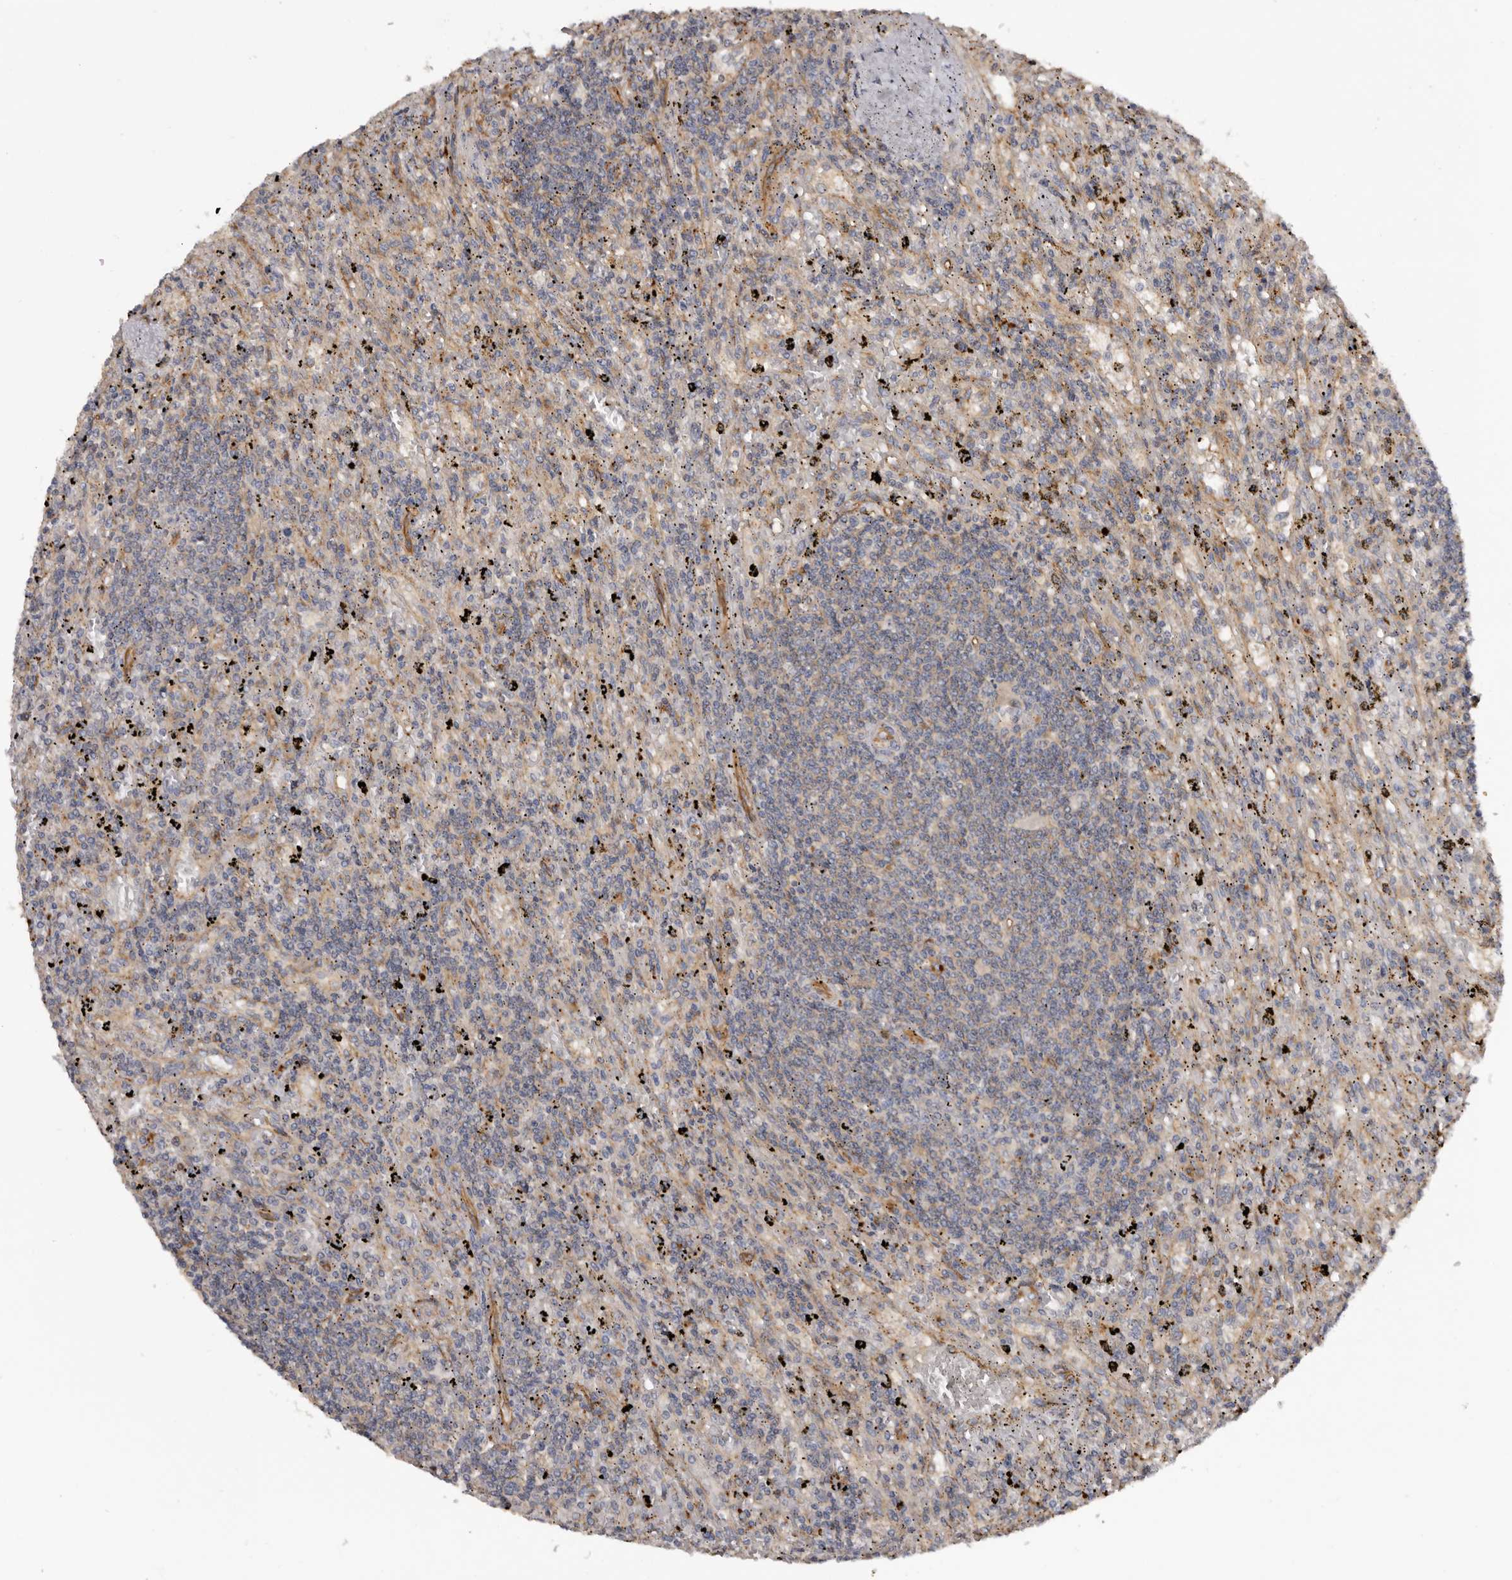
{"staining": {"intensity": "negative", "quantity": "none", "location": "none"}, "tissue": "lymphoma", "cell_type": "Tumor cells", "image_type": "cancer", "snomed": [{"axis": "morphology", "description": "Malignant lymphoma, non-Hodgkin's type, Low grade"}, {"axis": "topography", "description": "Spleen"}], "caption": "This micrograph is of lymphoma stained with immunohistochemistry to label a protein in brown with the nuclei are counter-stained blue. There is no staining in tumor cells.", "gene": "INKA2", "patient": {"sex": "male", "age": 76}}